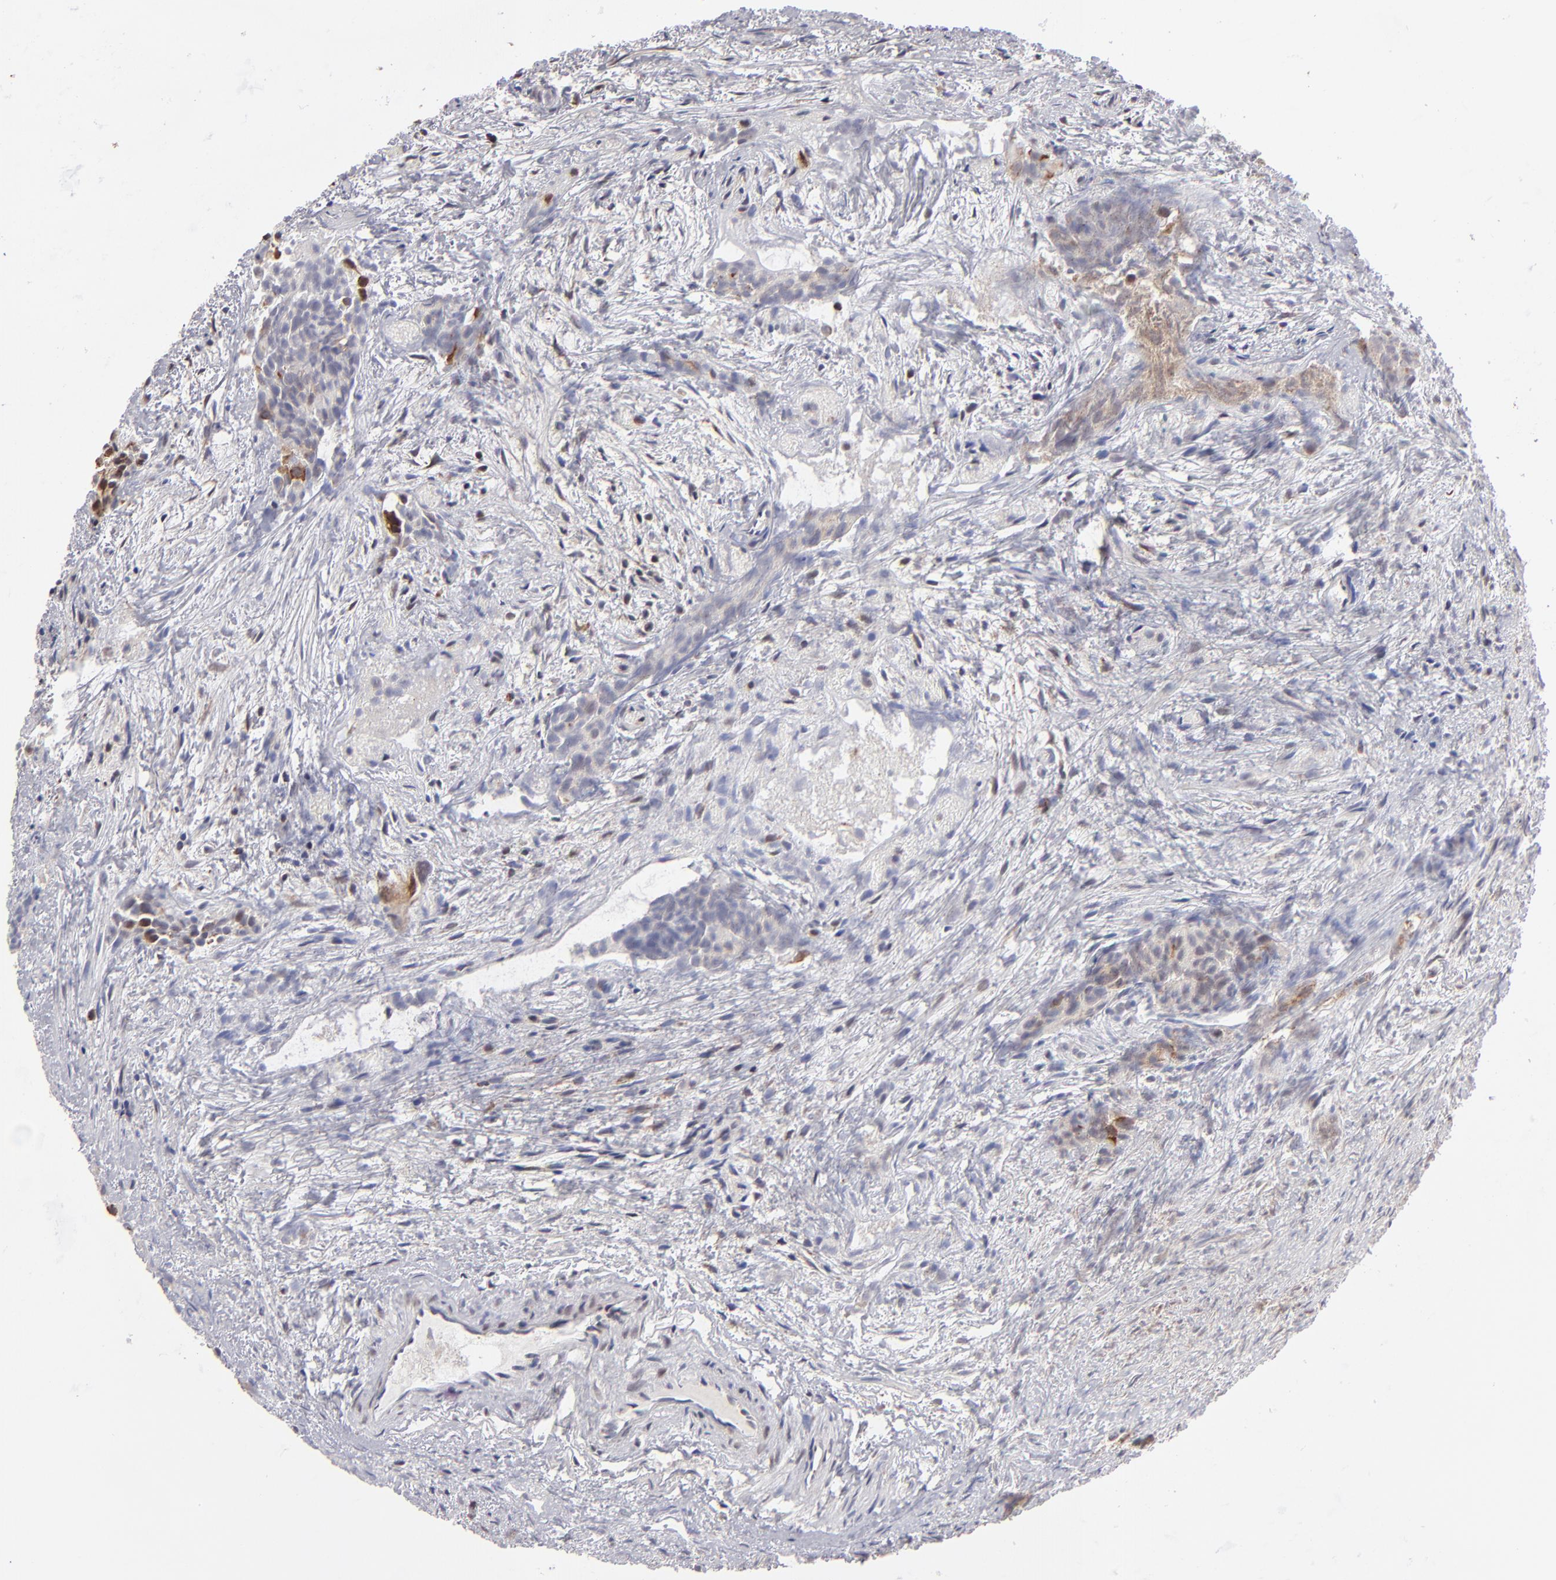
{"staining": {"intensity": "strong", "quantity": "<25%", "location": "cytoplasmic/membranous"}, "tissue": "urothelial cancer", "cell_type": "Tumor cells", "image_type": "cancer", "snomed": [{"axis": "morphology", "description": "Urothelial carcinoma, High grade"}, {"axis": "topography", "description": "Urinary bladder"}], "caption": "Protein staining shows strong cytoplasmic/membranous positivity in approximately <25% of tumor cells in high-grade urothelial carcinoma. (IHC, brightfield microscopy, high magnification).", "gene": "SLC15A1", "patient": {"sex": "female", "age": 78}}